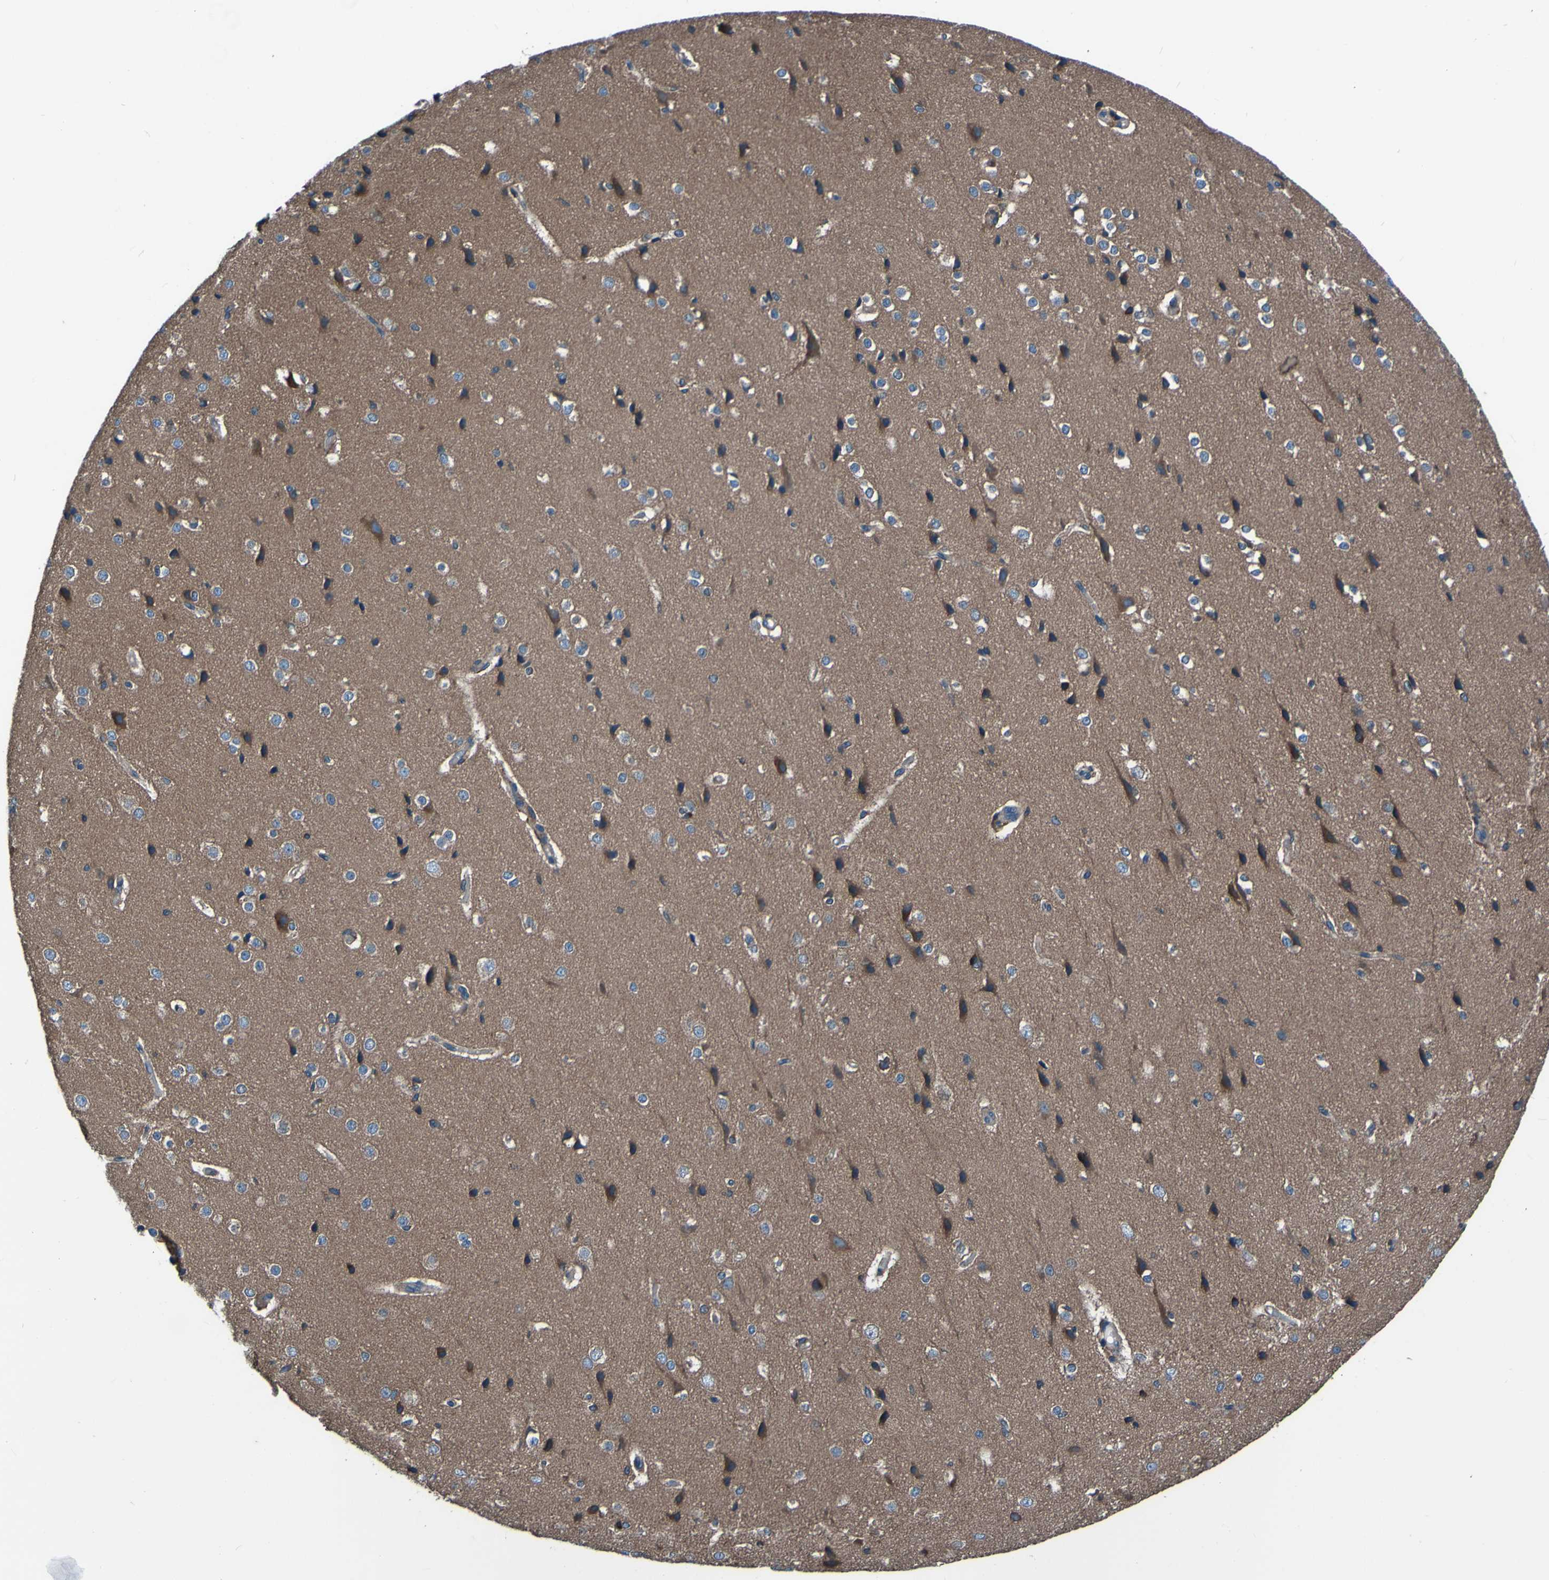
{"staining": {"intensity": "weak", "quantity": "25%-75%", "location": "cytoplasmic/membranous"}, "tissue": "cerebral cortex", "cell_type": "Endothelial cells", "image_type": "normal", "snomed": [{"axis": "morphology", "description": "Normal tissue, NOS"}, {"axis": "morphology", "description": "Developmental malformation"}, {"axis": "topography", "description": "Cerebral cortex"}], "caption": "Immunohistochemistry micrograph of normal cerebral cortex: cerebral cortex stained using IHC shows low levels of weak protein expression localized specifically in the cytoplasmic/membranous of endothelial cells, appearing as a cytoplasmic/membranous brown color.", "gene": "RAB5B", "patient": {"sex": "female", "age": 30}}